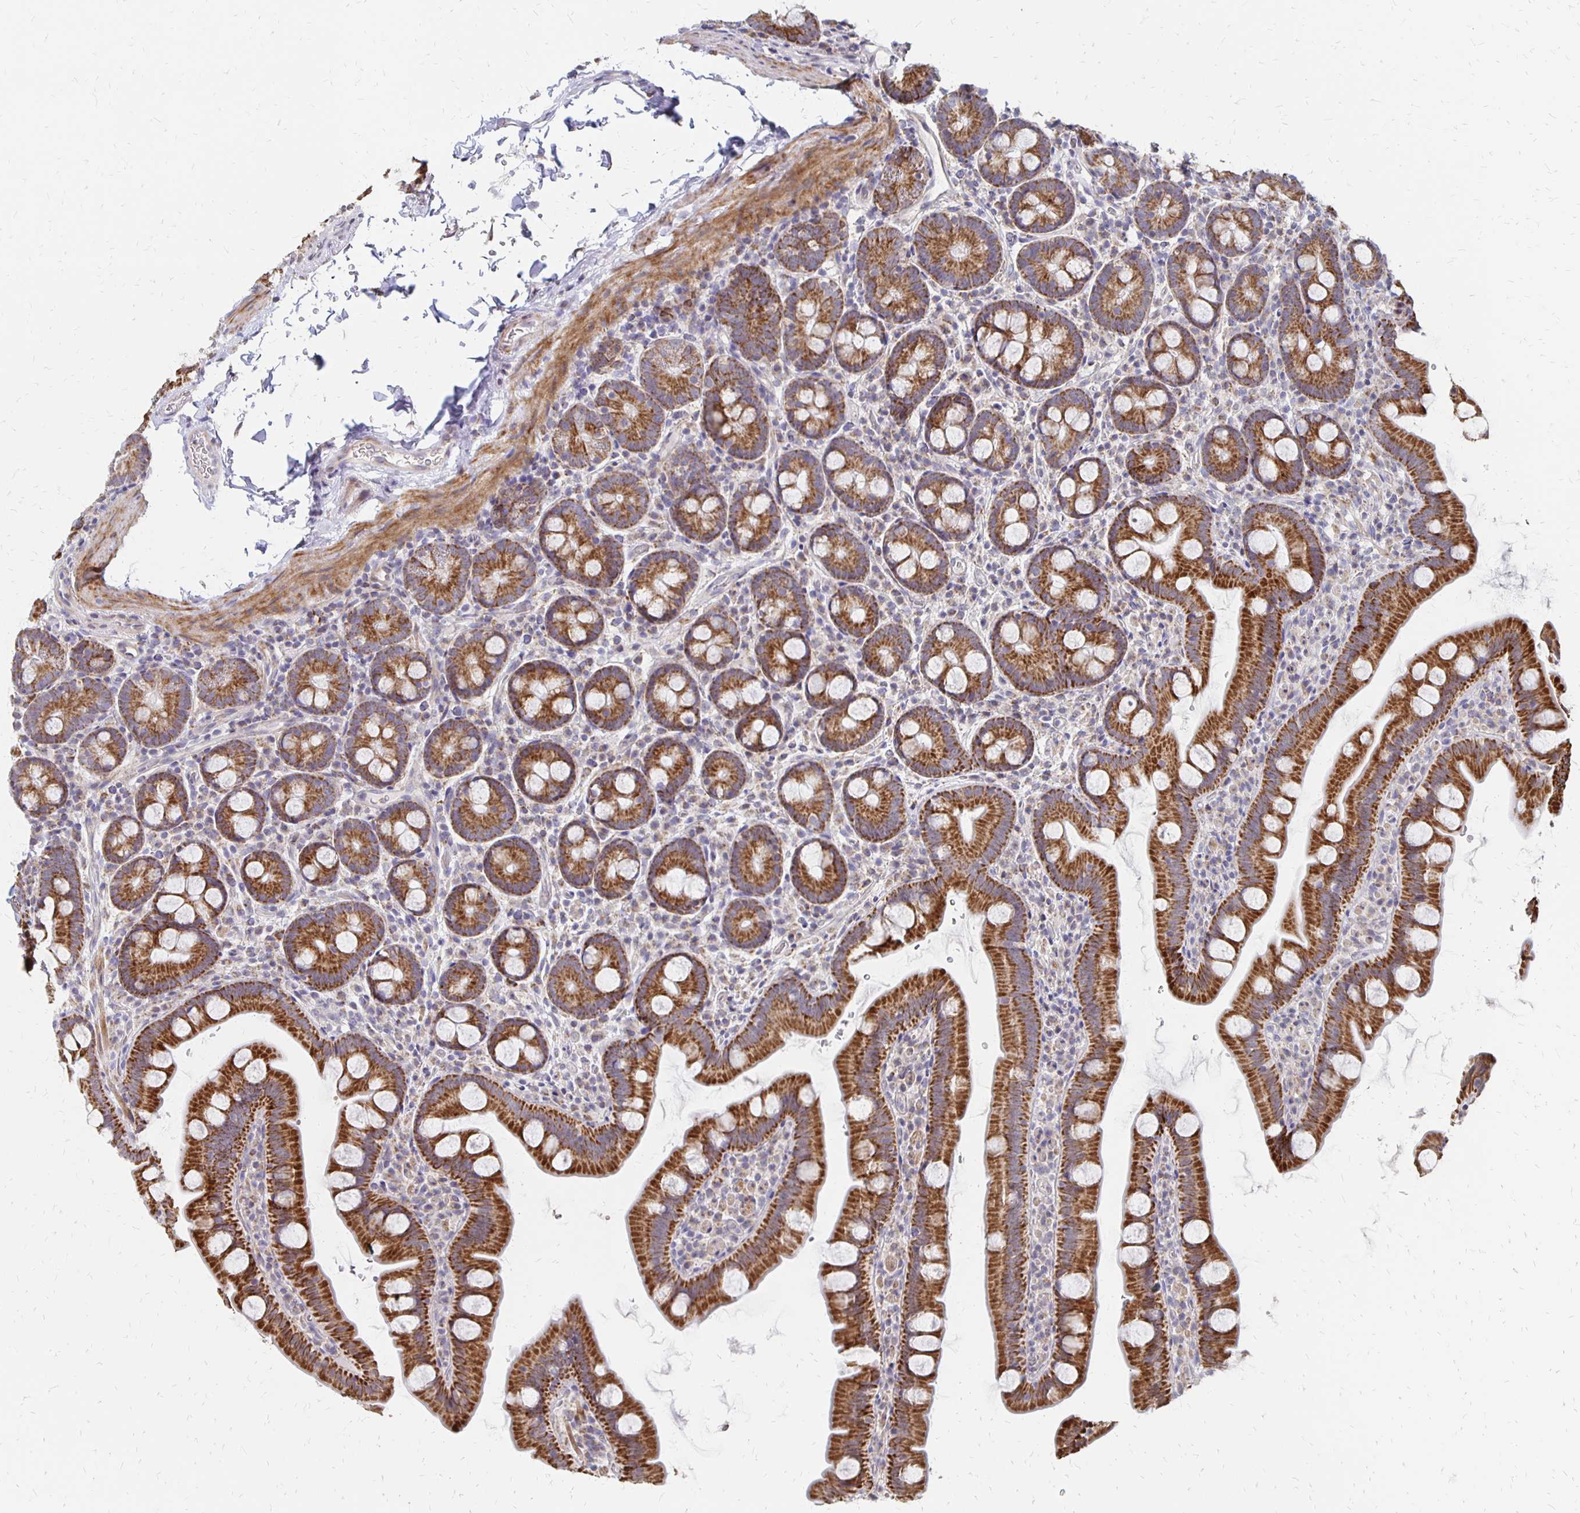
{"staining": {"intensity": "strong", "quantity": ">75%", "location": "cytoplasmic/membranous"}, "tissue": "small intestine", "cell_type": "Glandular cells", "image_type": "normal", "snomed": [{"axis": "morphology", "description": "Normal tissue, NOS"}, {"axis": "topography", "description": "Small intestine"}], "caption": "A brown stain highlights strong cytoplasmic/membranous expression of a protein in glandular cells of benign small intestine. Using DAB (brown) and hematoxylin (blue) stains, captured at high magnification using brightfield microscopy.", "gene": "ATOSB", "patient": {"sex": "female", "age": 68}}